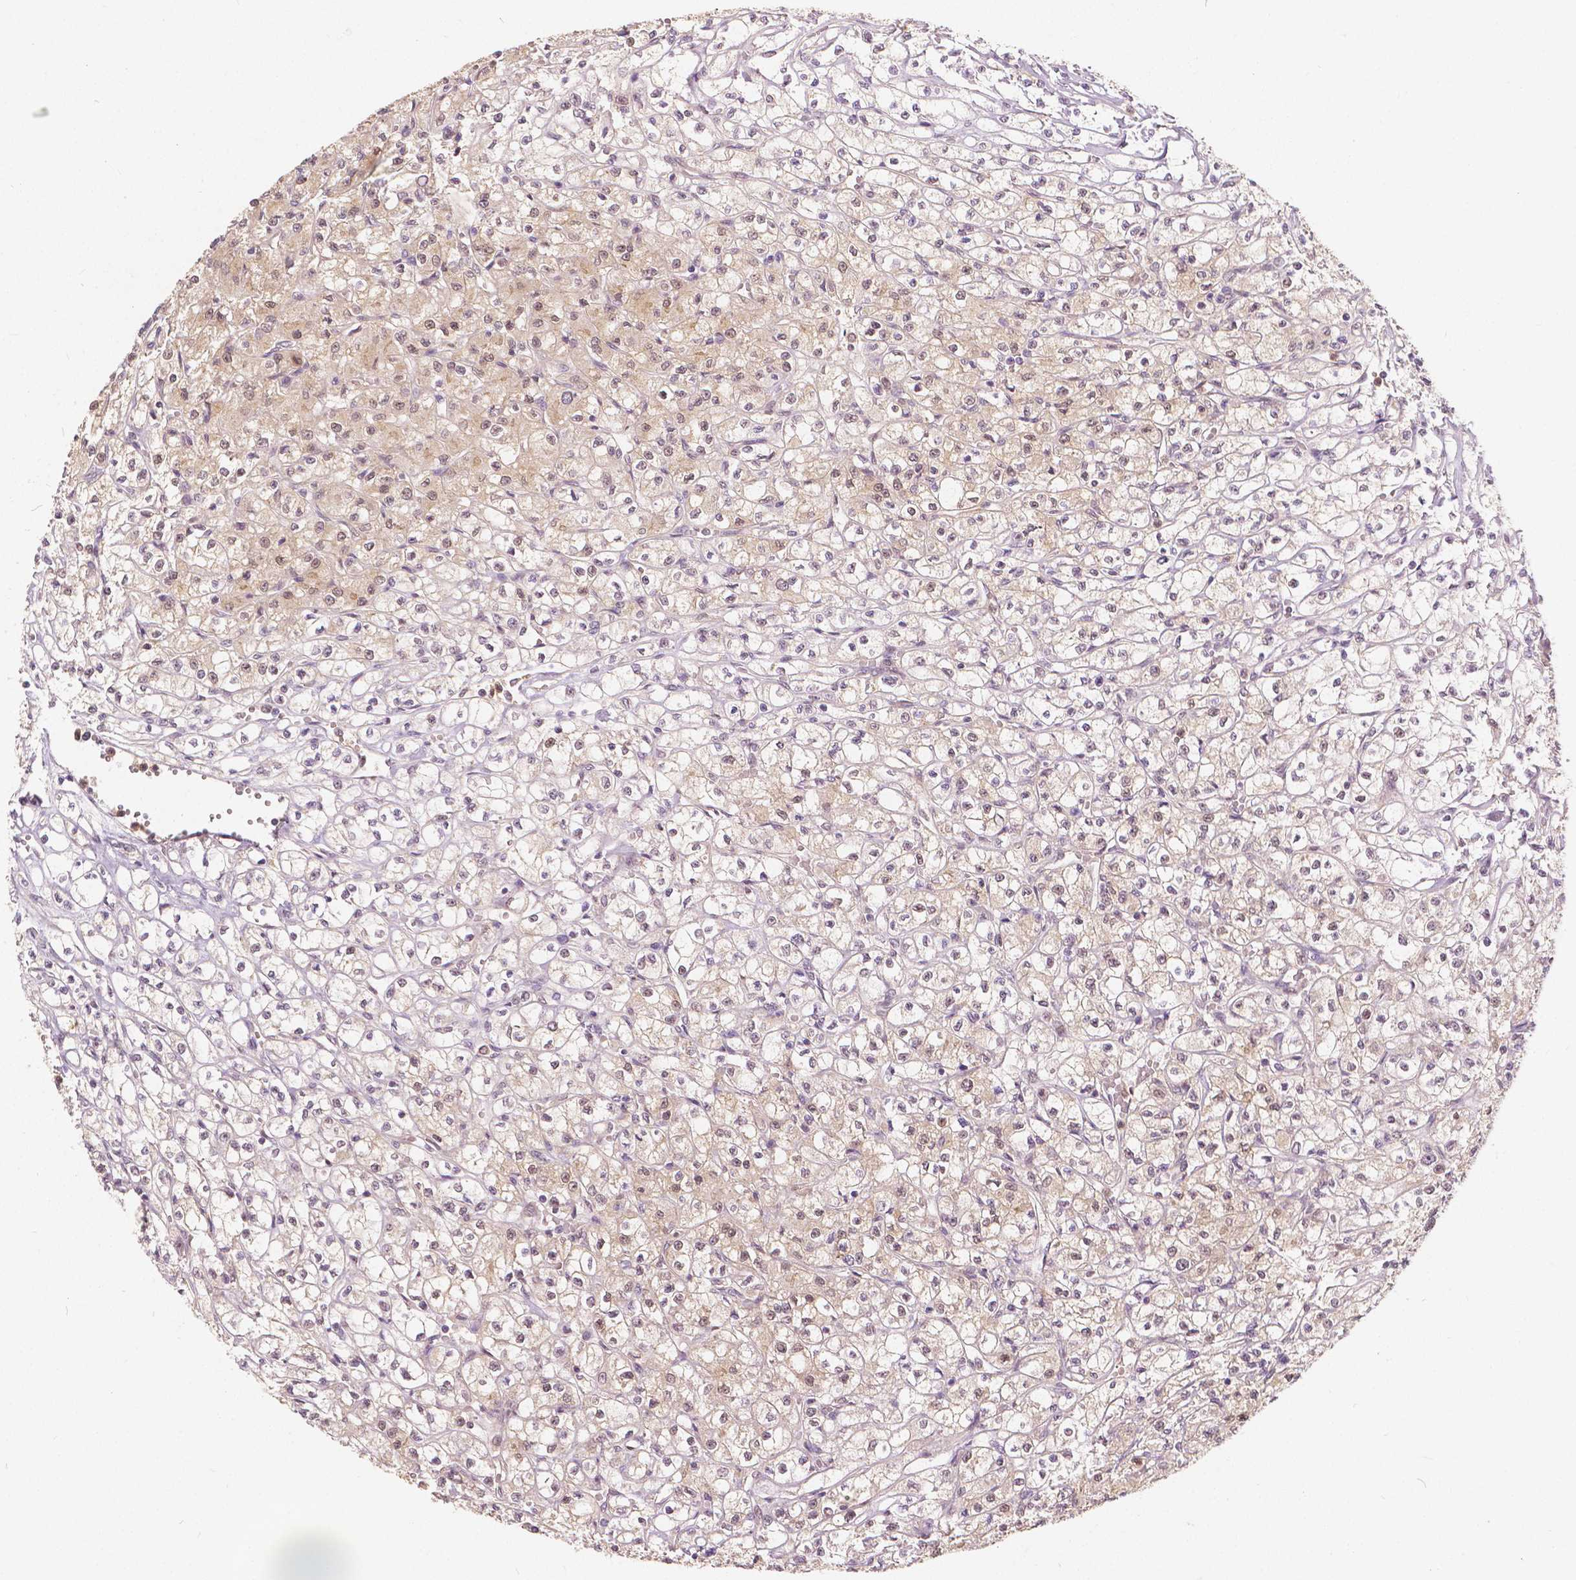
{"staining": {"intensity": "weak", "quantity": "<25%", "location": "cytoplasmic/membranous"}, "tissue": "renal cancer", "cell_type": "Tumor cells", "image_type": "cancer", "snomed": [{"axis": "morphology", "description": "Adenocarcinoma, NOS"}, {"axis": "topography", "description": "Kidney"}], "caption": "This is an IHC photomicrograph of adenocarcinoma (renal). There is no expression in tumor cells.", "gene": "NAPRT", "patient": {"sex": "female", "age": 70}}